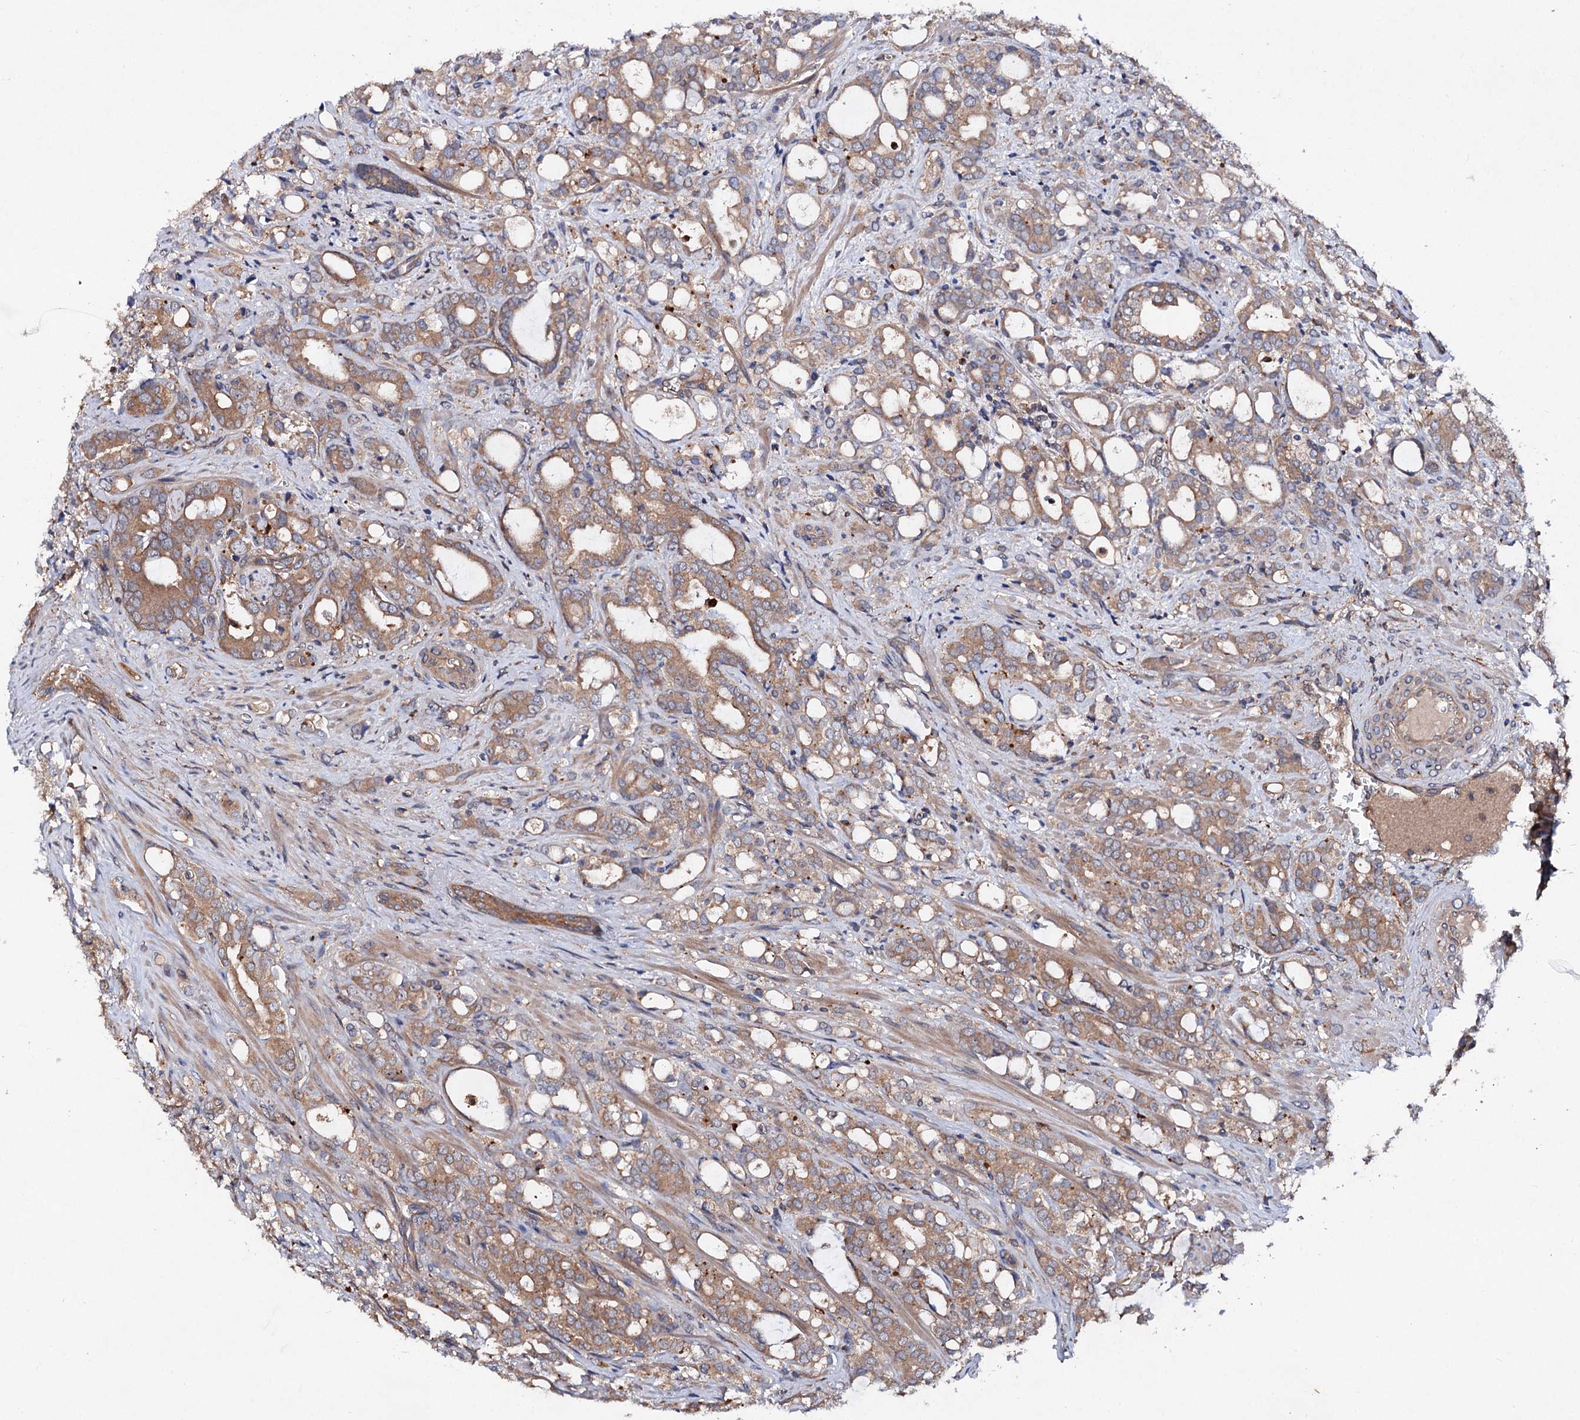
{"staining": {"intensity": "weak", "quantity": ">75%", "location": "cytoplasmic/membranous"}, "tissue": "prostate cancer", "cell_type": "Tumor cells", "image_type": "cancer", "snomed": [{"axis": "morphology", "description": "Adenocarcinoma, High grade"}, {"axis": "topography", "description": "Prostate"}], "caption": "Immunohistochemistry of prostate cancer exhibits low levels of weak cytoplasmic/membranous expression in about >75% of tumor cells.", "gene": "VPS29", "patient": {"sex": "male", "age": 72}}